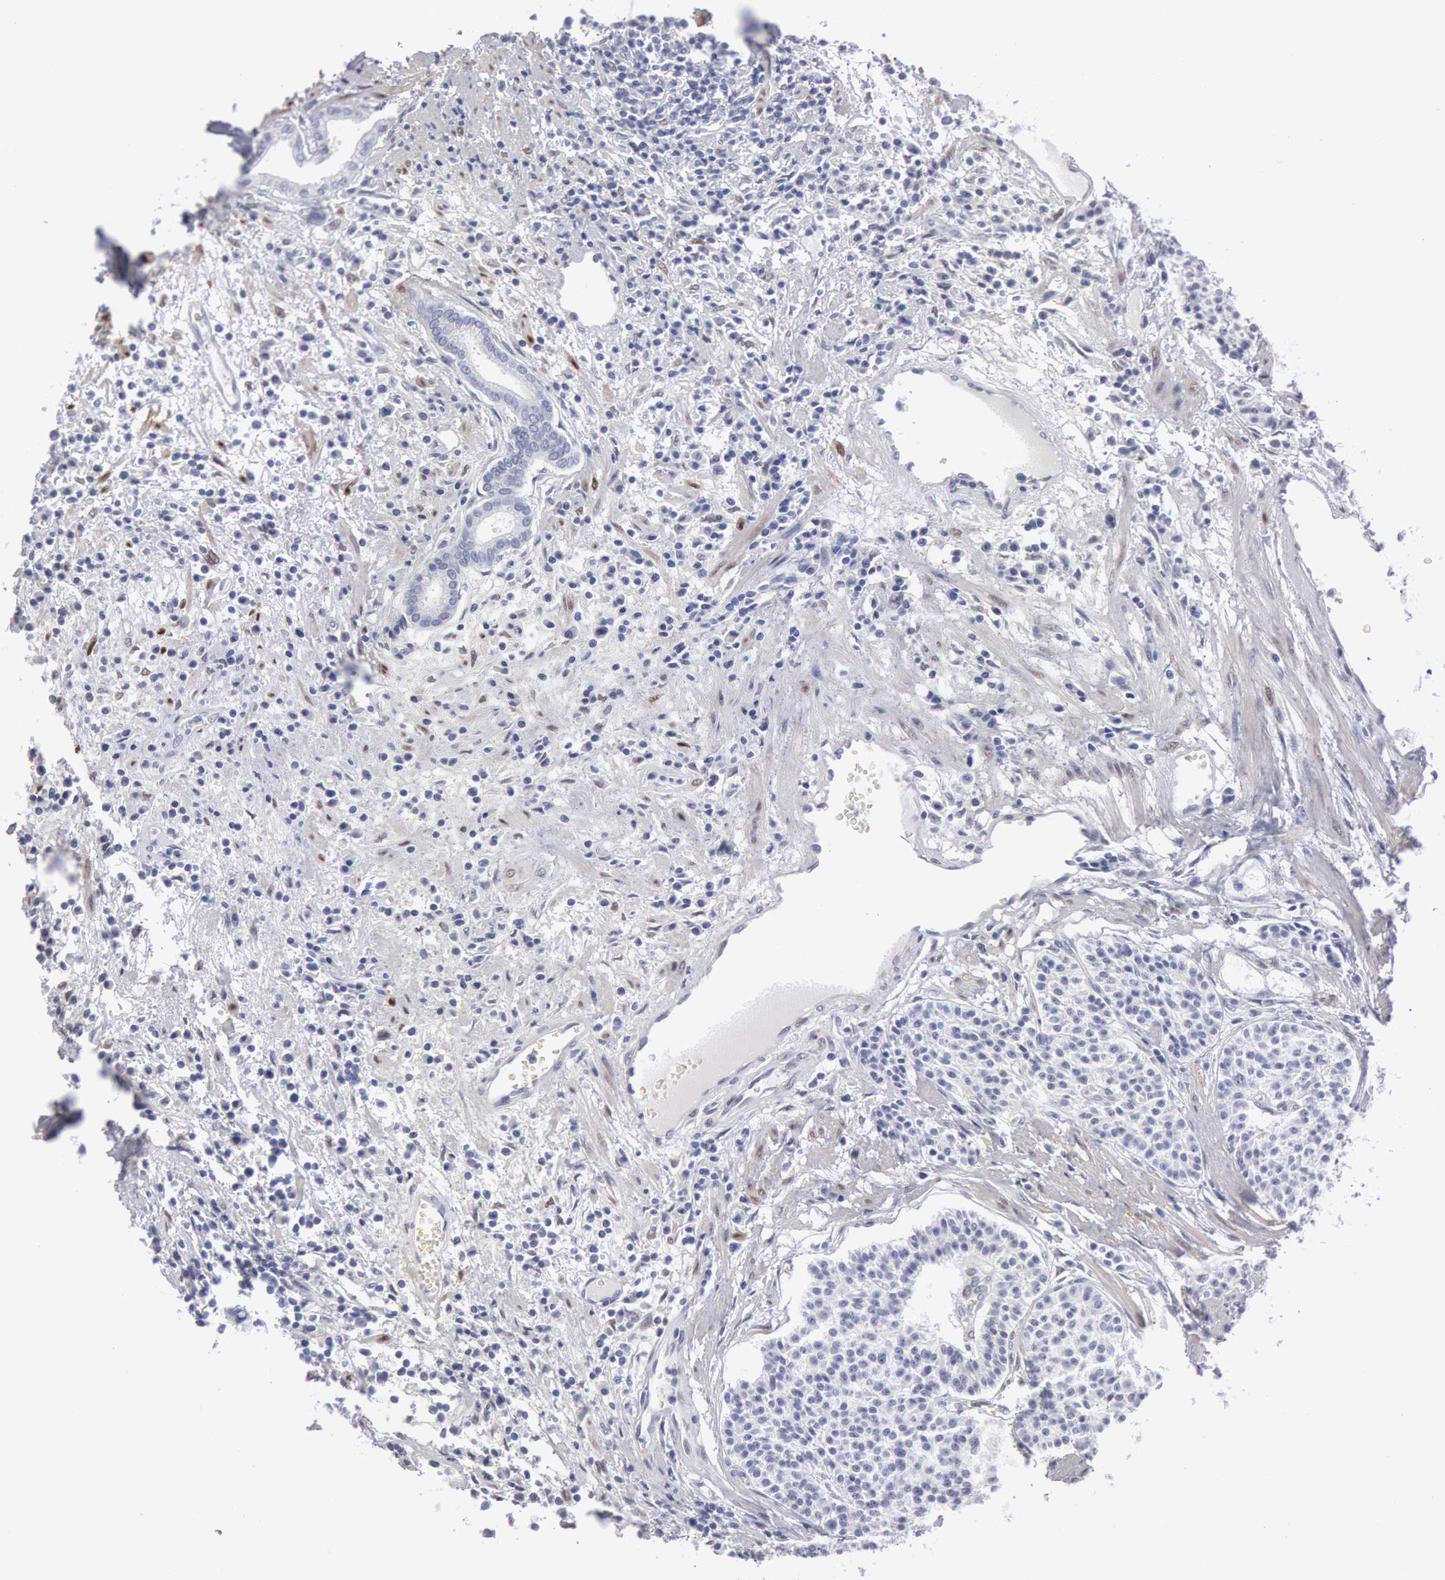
{"staining": {"intensity": "negative", "quantity": "none", "location": "none"}, "tissue": "carcinoid", "cell_type": "Tumor cells", "image_type": "cancer", "snomed": [{"axis": "morphology", "description": "Carcinoid, malignant, NOS"}, {"axis": "topography", "description": "Stomach"}], "caption": "Photomicrograph shows no protein expression in tumor cells of carcinoid (malignant) tissue. (Immunohistochemistry, brightfield microscopy, high magnification).", "gene": "FHL1", "patient": {"sex": "female", "age": 76}}